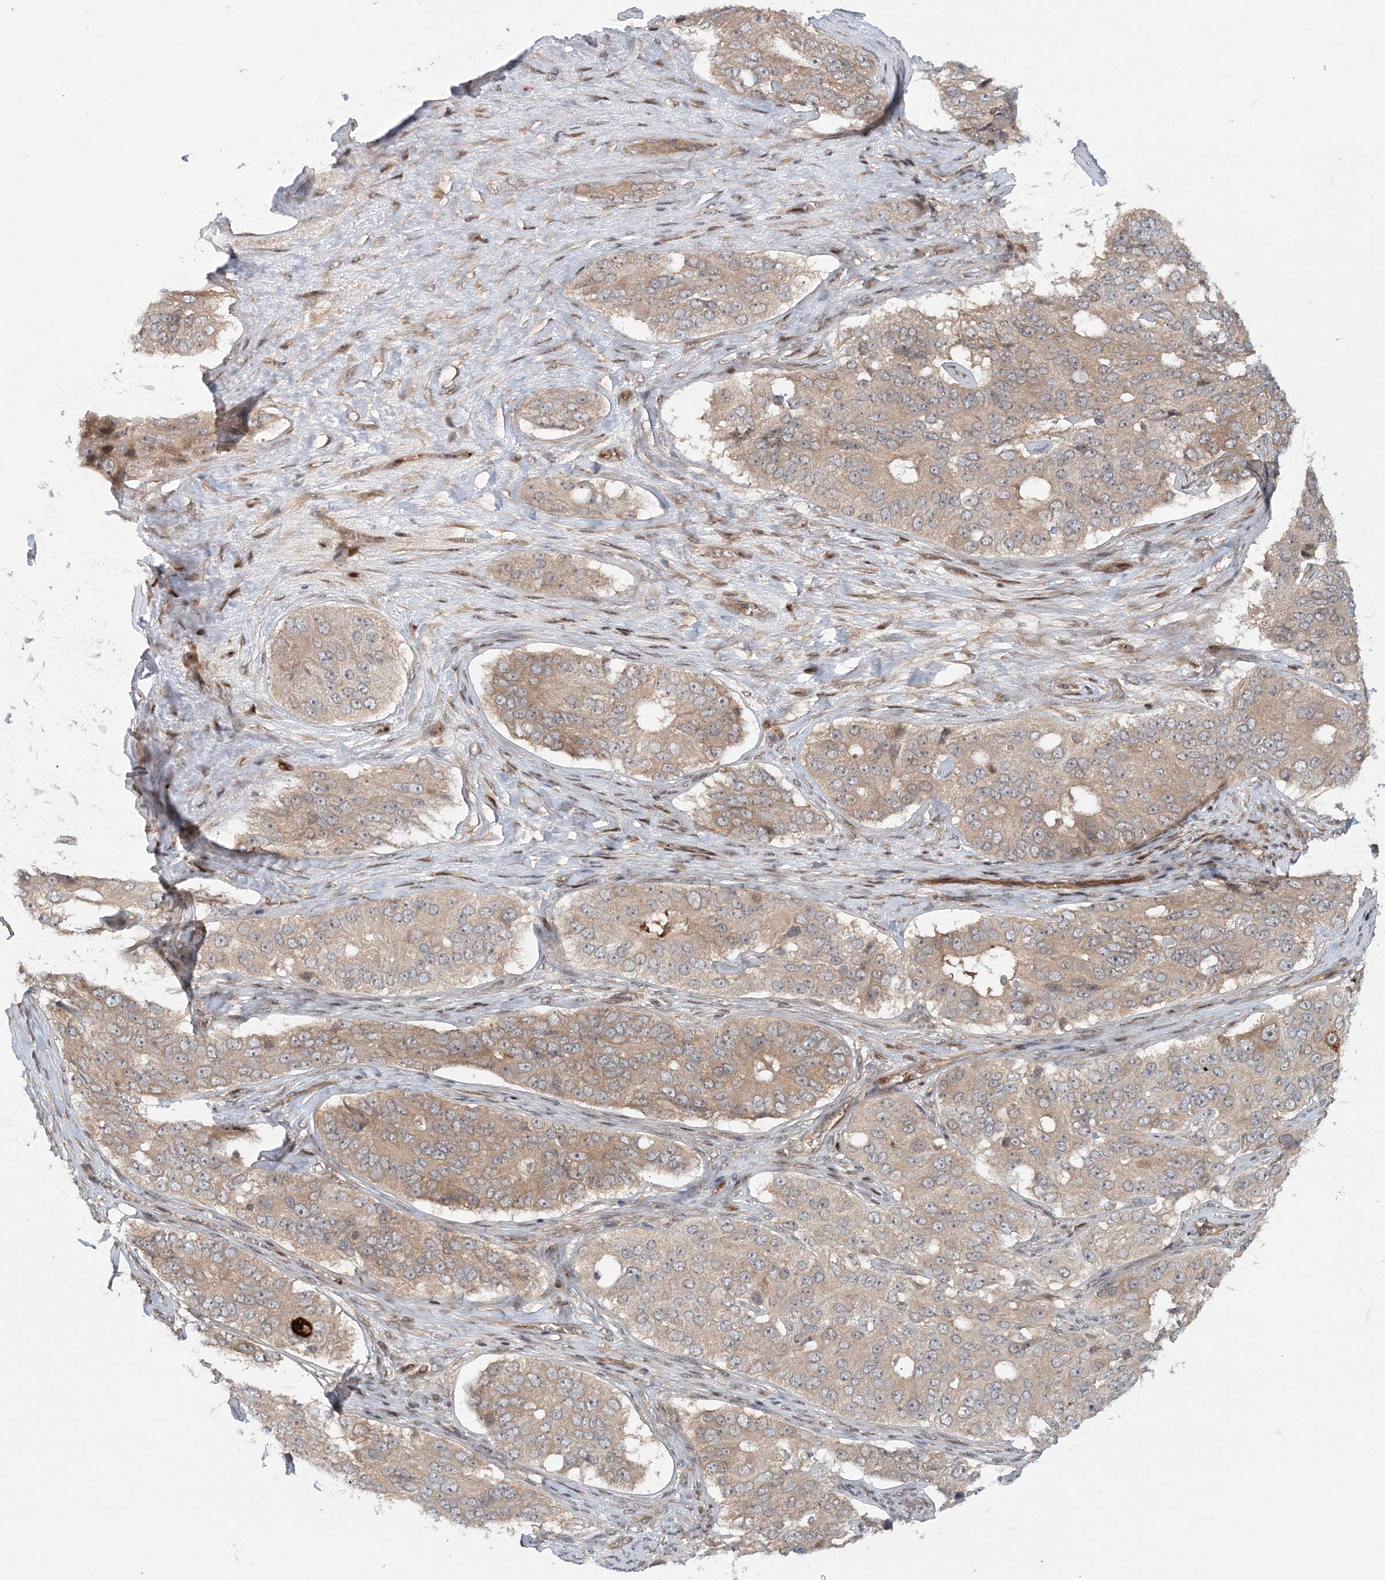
{"staining": {"intensity": "moderate", "quantity": ">75%", "location": "cytoplasmic/membranous"}, "tissue": "ovarian cancer", "cell_type": "Tumor cells", "image_type": "cancer", "snomed": [{"axis": "morphology", "description": "Carcinoma, endometroid"}, {"axis": "topography", "description": "Ovary"}], "caption": "An immunohistochemistry (IHC) photomicrograph of tumor tissue is shown. Protein staining in brown highlights moderate cytoplasmic/membranous positivity in ovarian endometroid carcinoma within tumor cells.", "gene": "GEMIN5", "patient": {"sex": "female", "age": 51}}